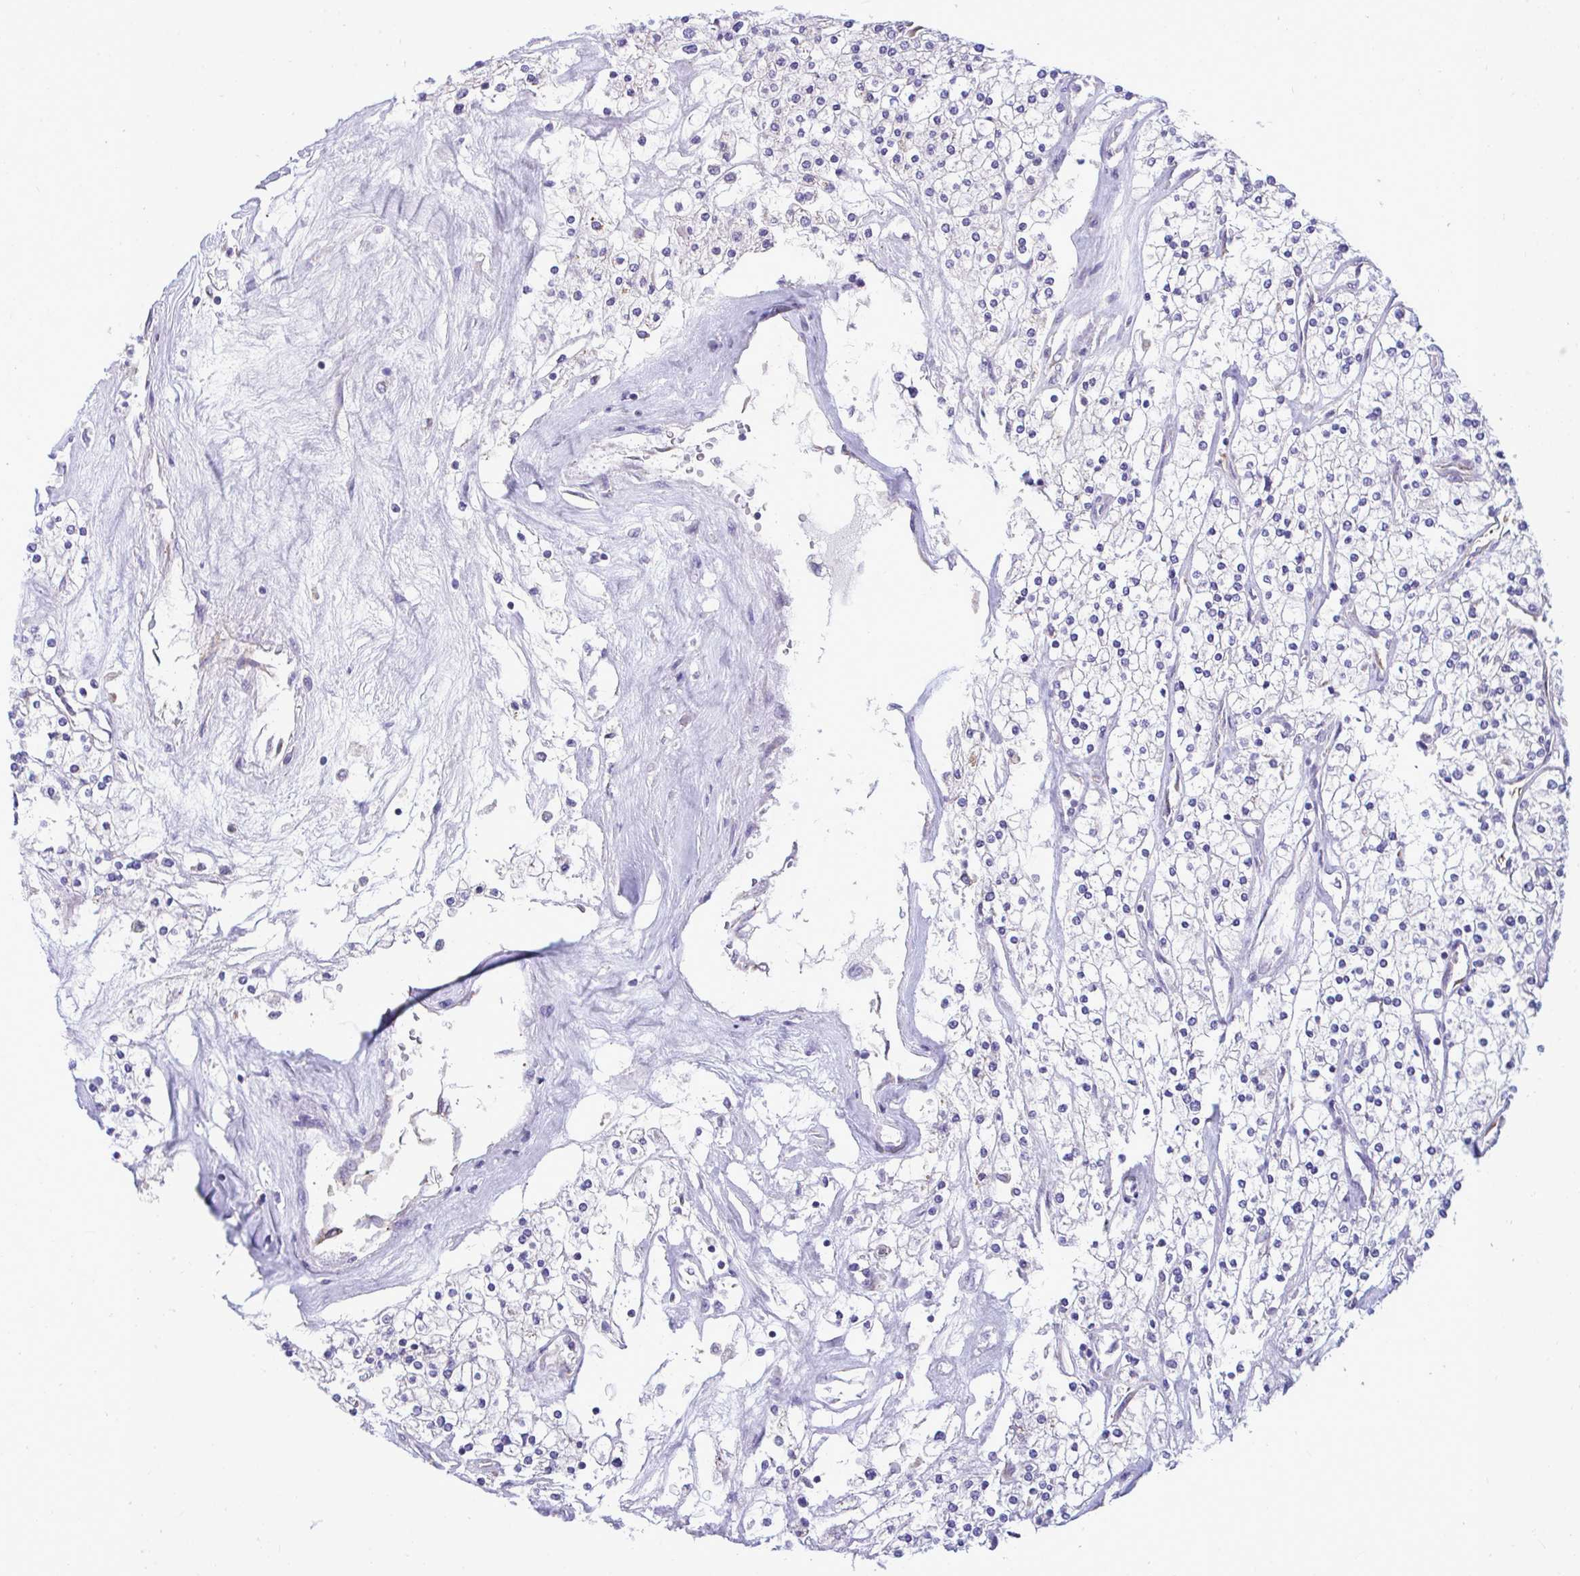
{"staining": {"intensity": "negative", "quantity": "none", "location": "none"}, "tissue": "renal cancer", "cell_type": "Tumor cells", "image_type": "cancer", "snomed": [{"axis": "morphology", "description": "Adenocarcinoma, NOS"}, {"axis": "topography", "description": "Kidney"}], "caption": "The histopathology image demonstrates no staining of tumor cells in renal cancer (adenocarcinoma).", "gene": "PIGK", "patient": {"sex": "male", "age": 80}}